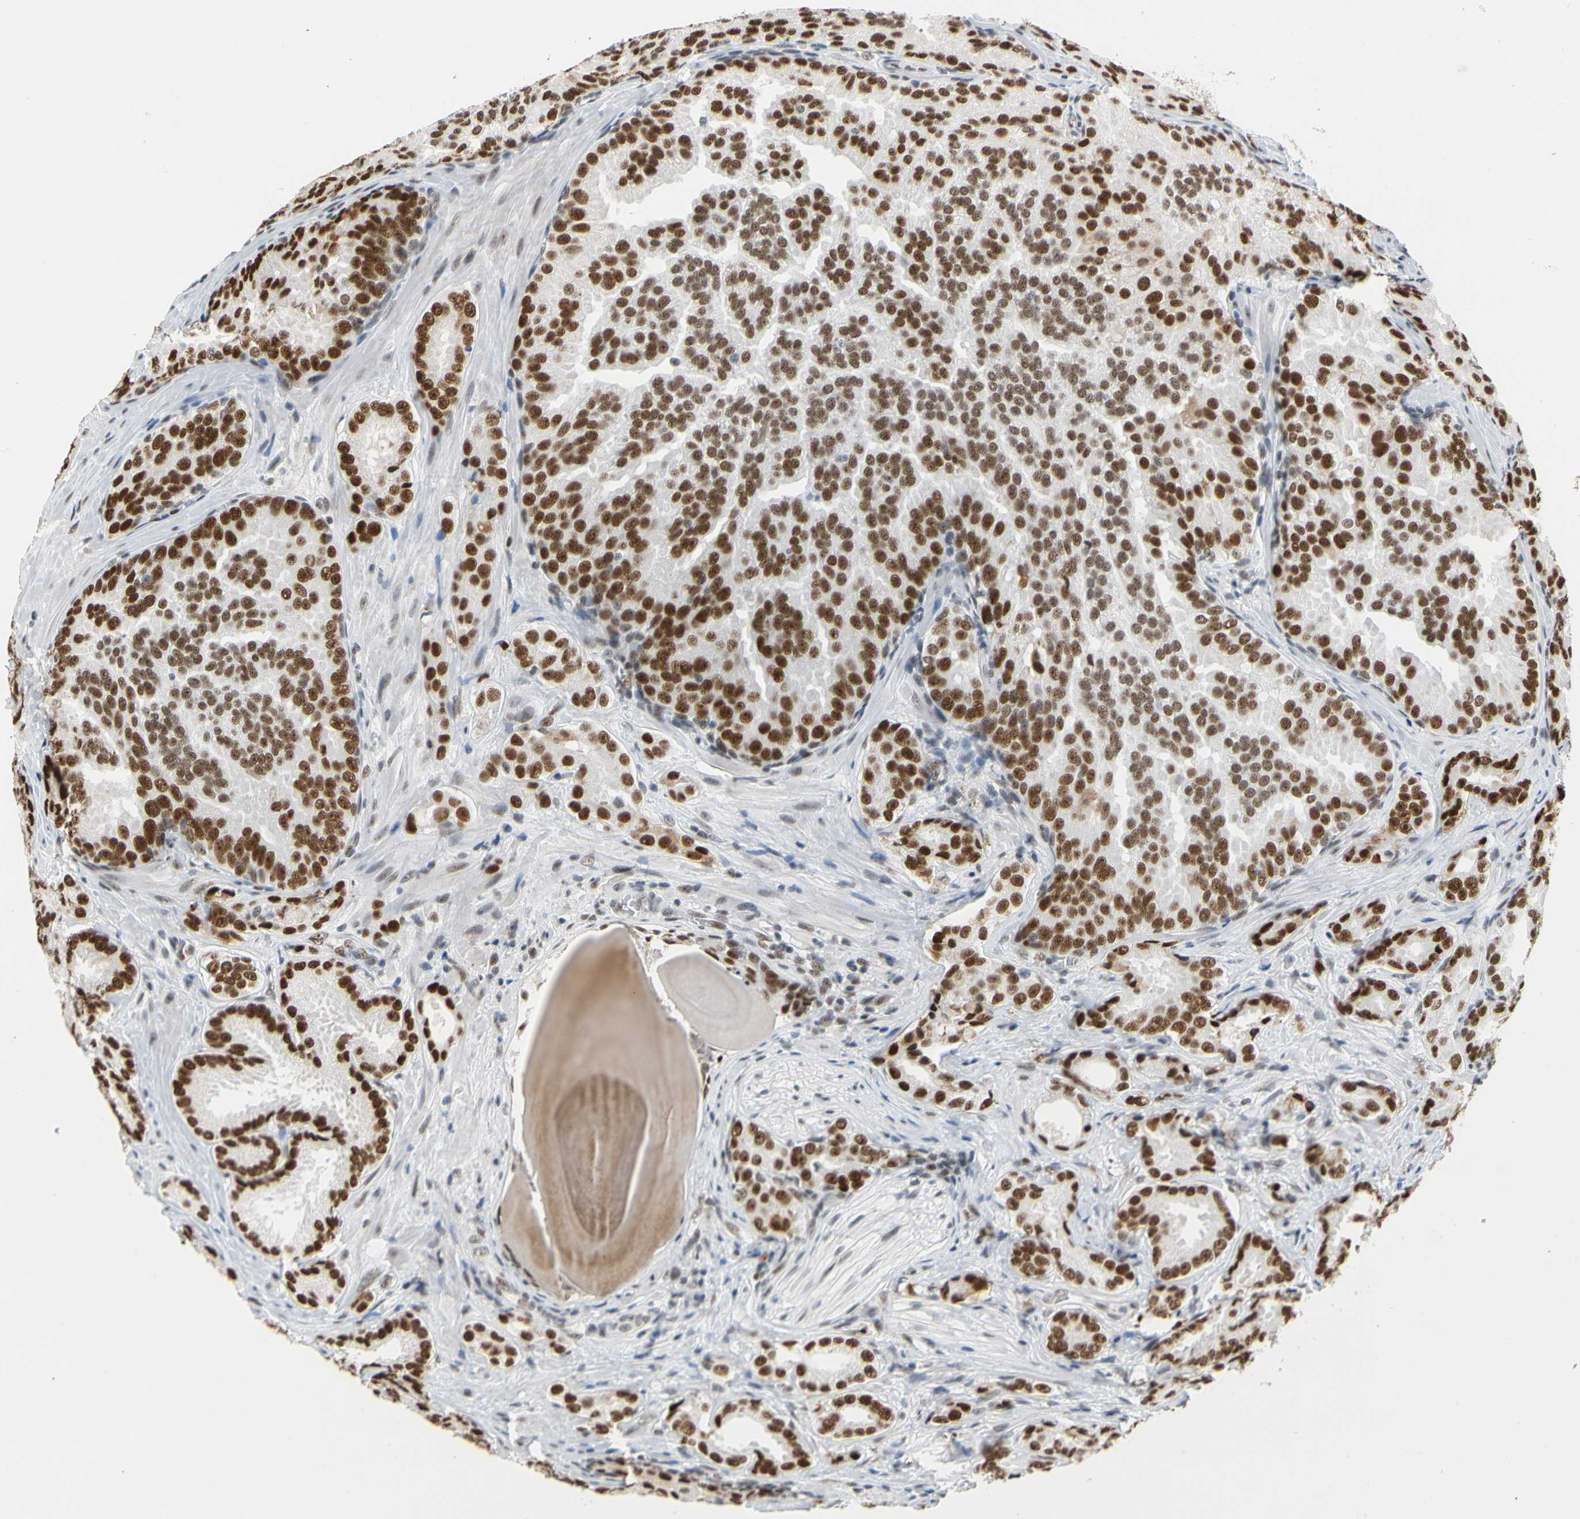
{"staining": {"intensity": "strong", "quantity": ">75%", "location": "nuclear"}, "tissue": "prostate cancer", "cell_type": "Tumor cells", "image_type": "cancer", "snomed": [{"axis": "morphology", "description": "Adenocarcinoma, High grade"}, {"axis": "topography", "description": "Prostate"}], "caption": "Immunohistochemistry (IHC) histopathology image of prostate cancer stained for a protein (brown), which reveals high levels of strong nuclear positivity in approximately >75% of tumor cells.", "gene": "ZSCAN16", "patient": {"sex": "male", "age": 64}}